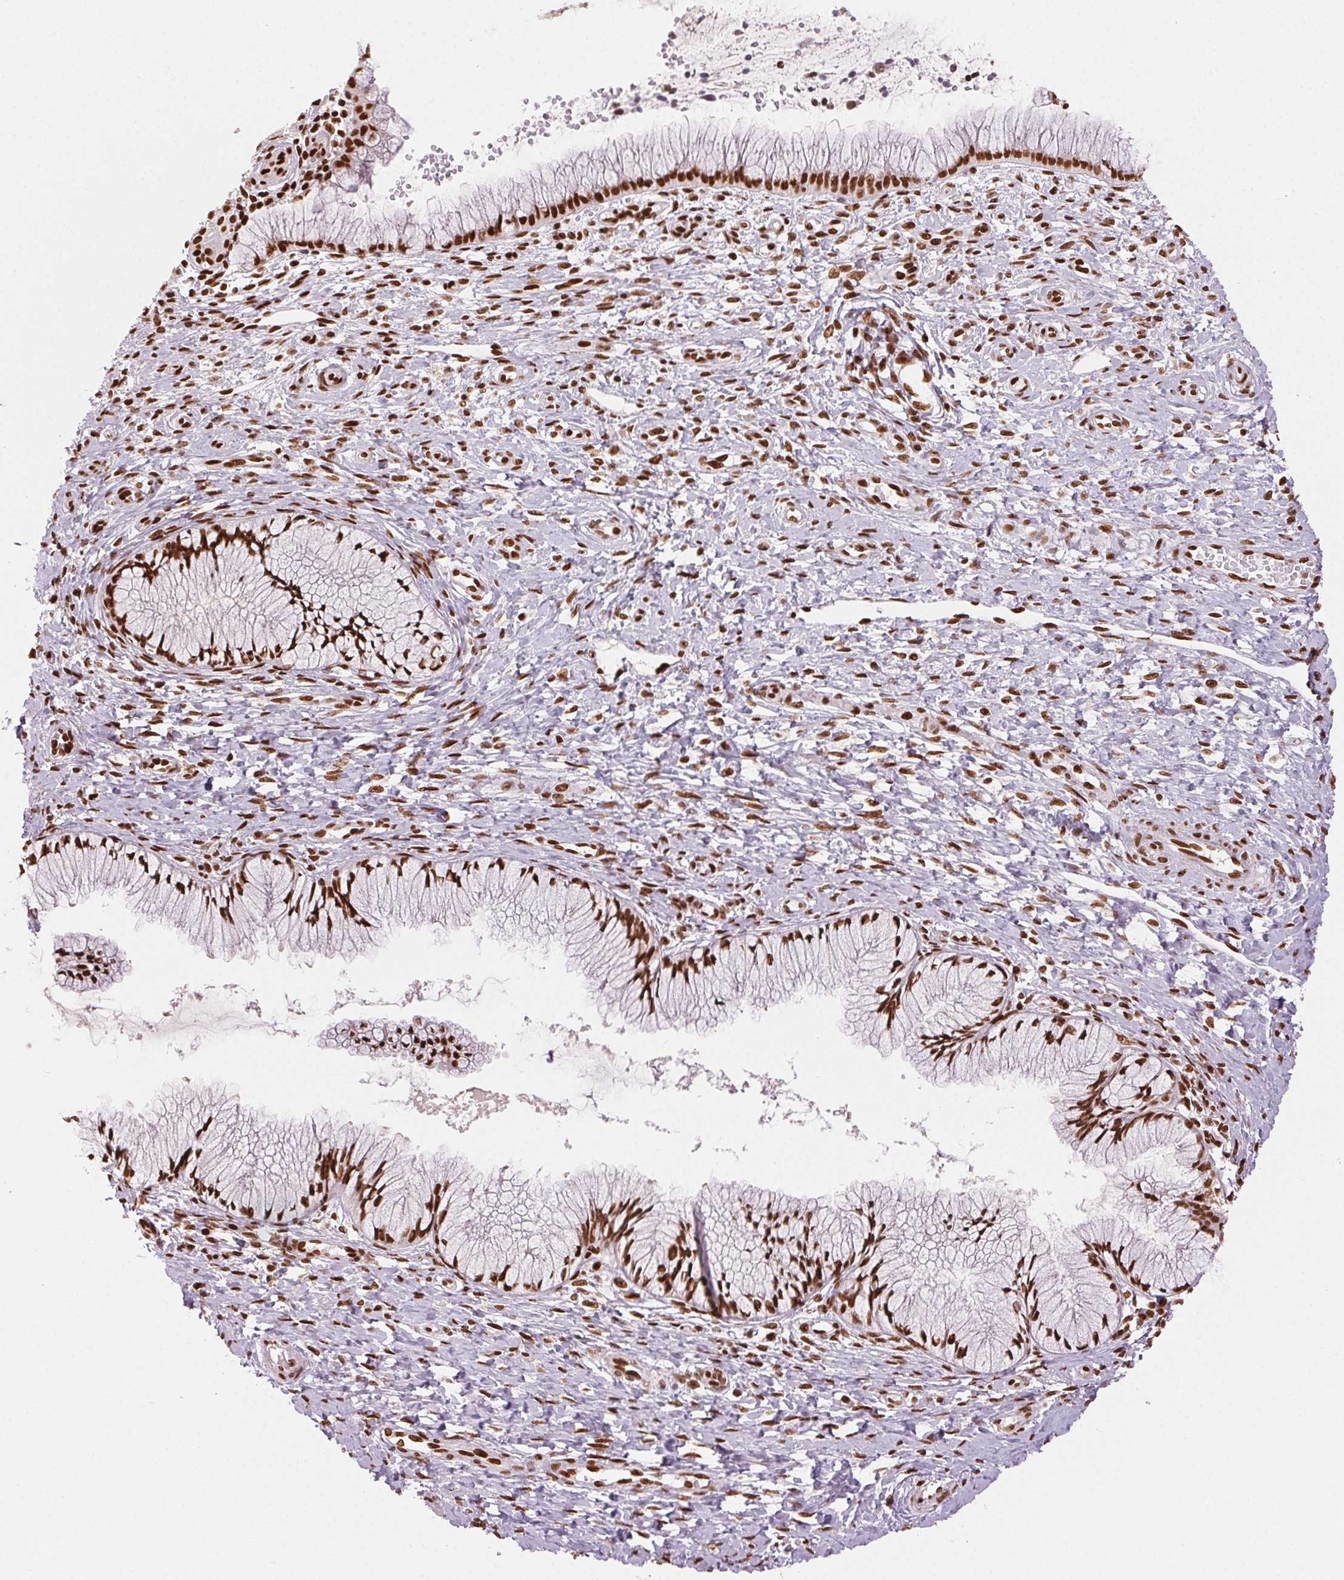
{"staining": {"intensity": "strong", "quantity": ">75%", "location": "nuclear"}, "tissue": "cervix", "cell_type": "Glandular cells", "image_type": "normal", "snomed": [{"axis": "morphology", "description": "Normal tissue, NOS"}, {"axis": "topography", "description": "Cervix"}], "caption": "The image shows a brown stain indicating the presence of a protein in the nuclear of glandular cells in cervix.", "gene": "ZNF80", "patient": {"sex": "female", "age": 37}}